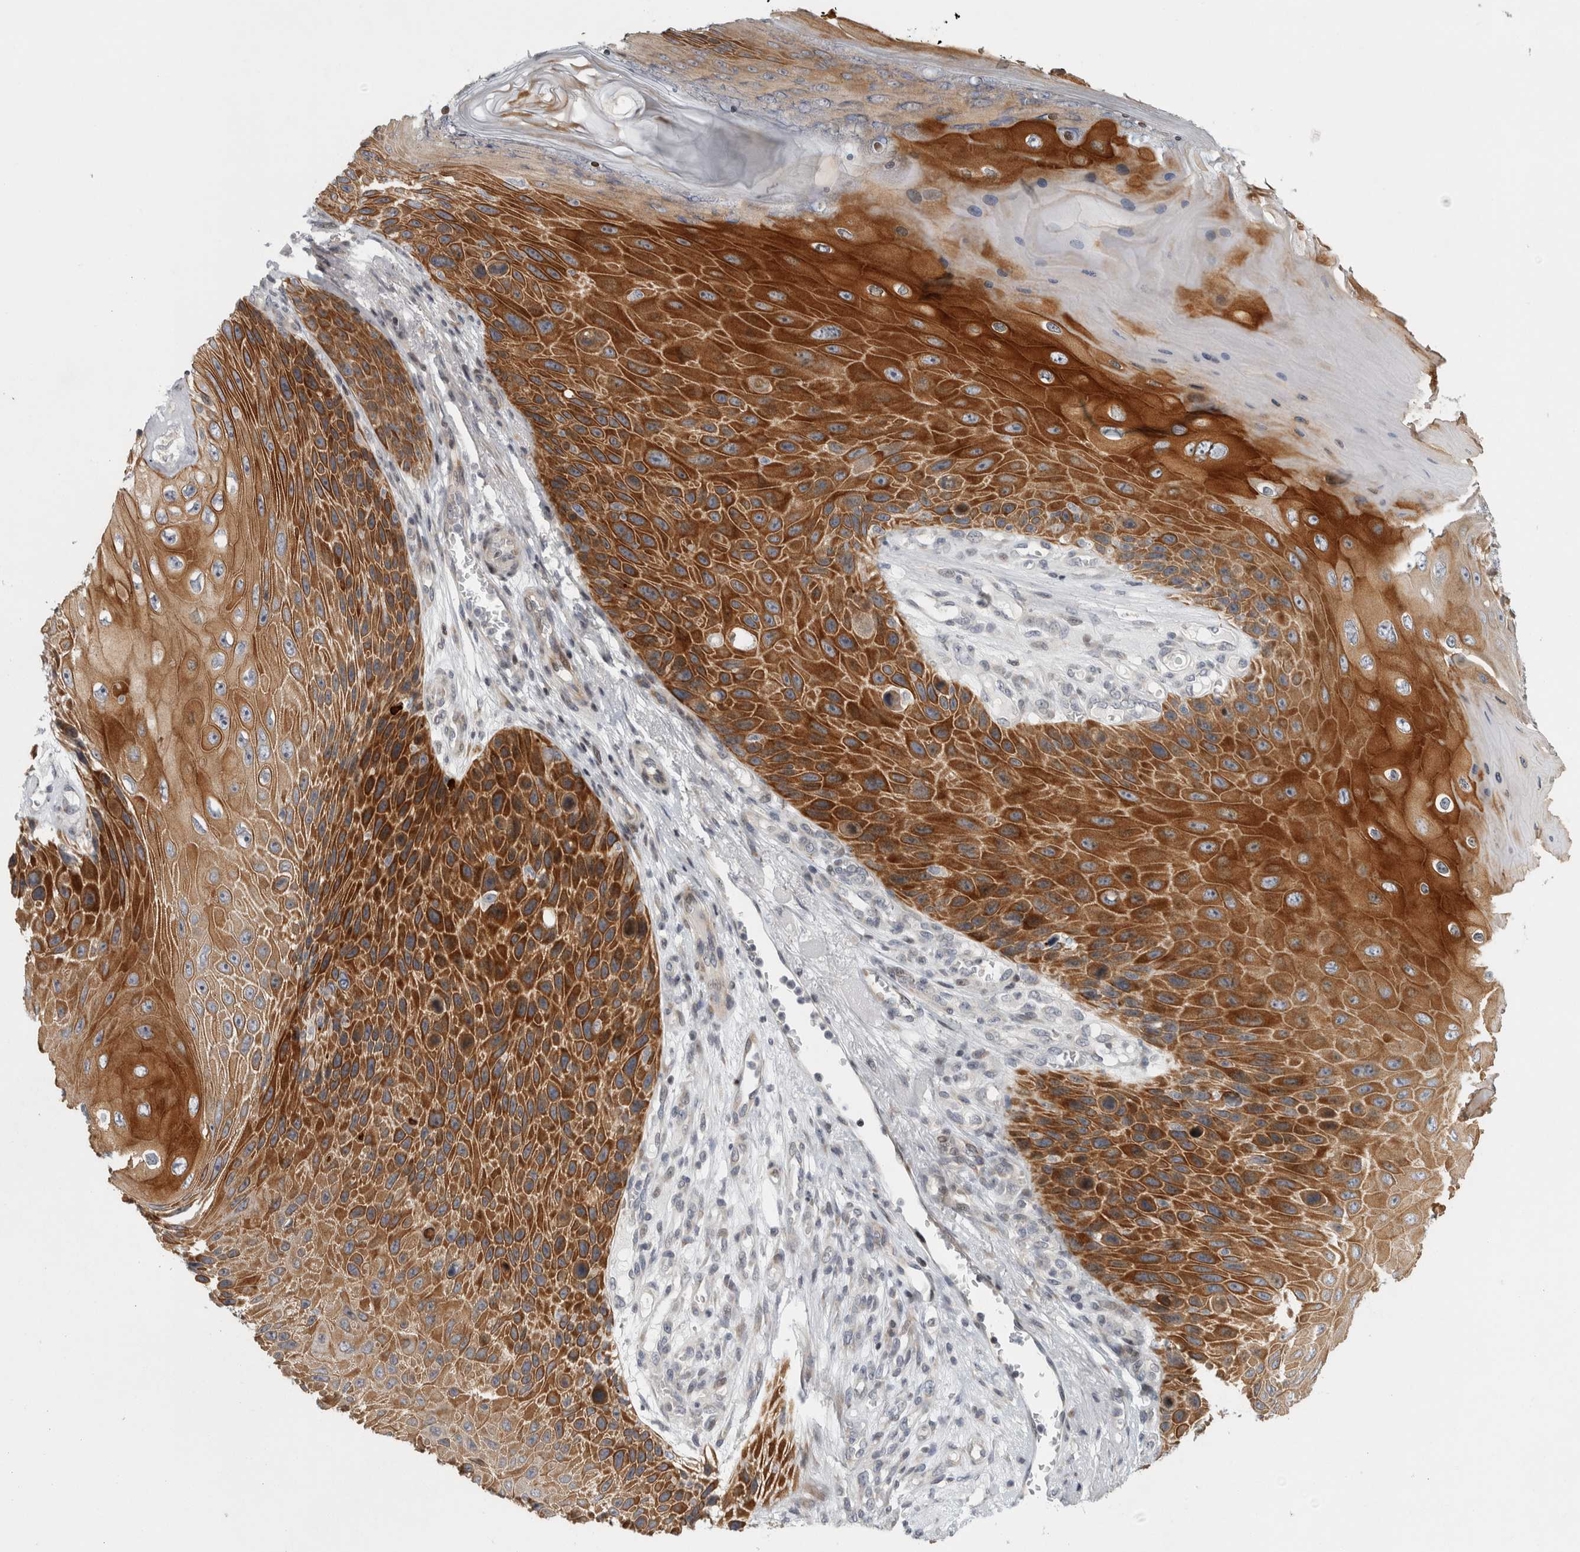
{"staining": {"intensity": "strong", "quantity": ">75%", "location": "cytoplasmic/membranous"}, "tissue": "skin cancer", "cell_type": "Tumor cells", "image_type": "cancer", "snomed": [{"axis": "morphology", "description": "Squamous cell carcinoma, NOS"}, {"axis": "topography", "description": "Skin"}], "caption": "IHC (DAB) staining of human skin squamous cell carcinoma displays strong cytoplasmic/membranous protein expression in approximately >75% of tumor cells. The protein is stained brown, and the nuclei are stained in blue (DAB (3,3'-diaminobenzidine) IHC with brightfield microscopy, high magnification).", "gene": "UTP25", "patient": {"sex": "female", "age": 88}}